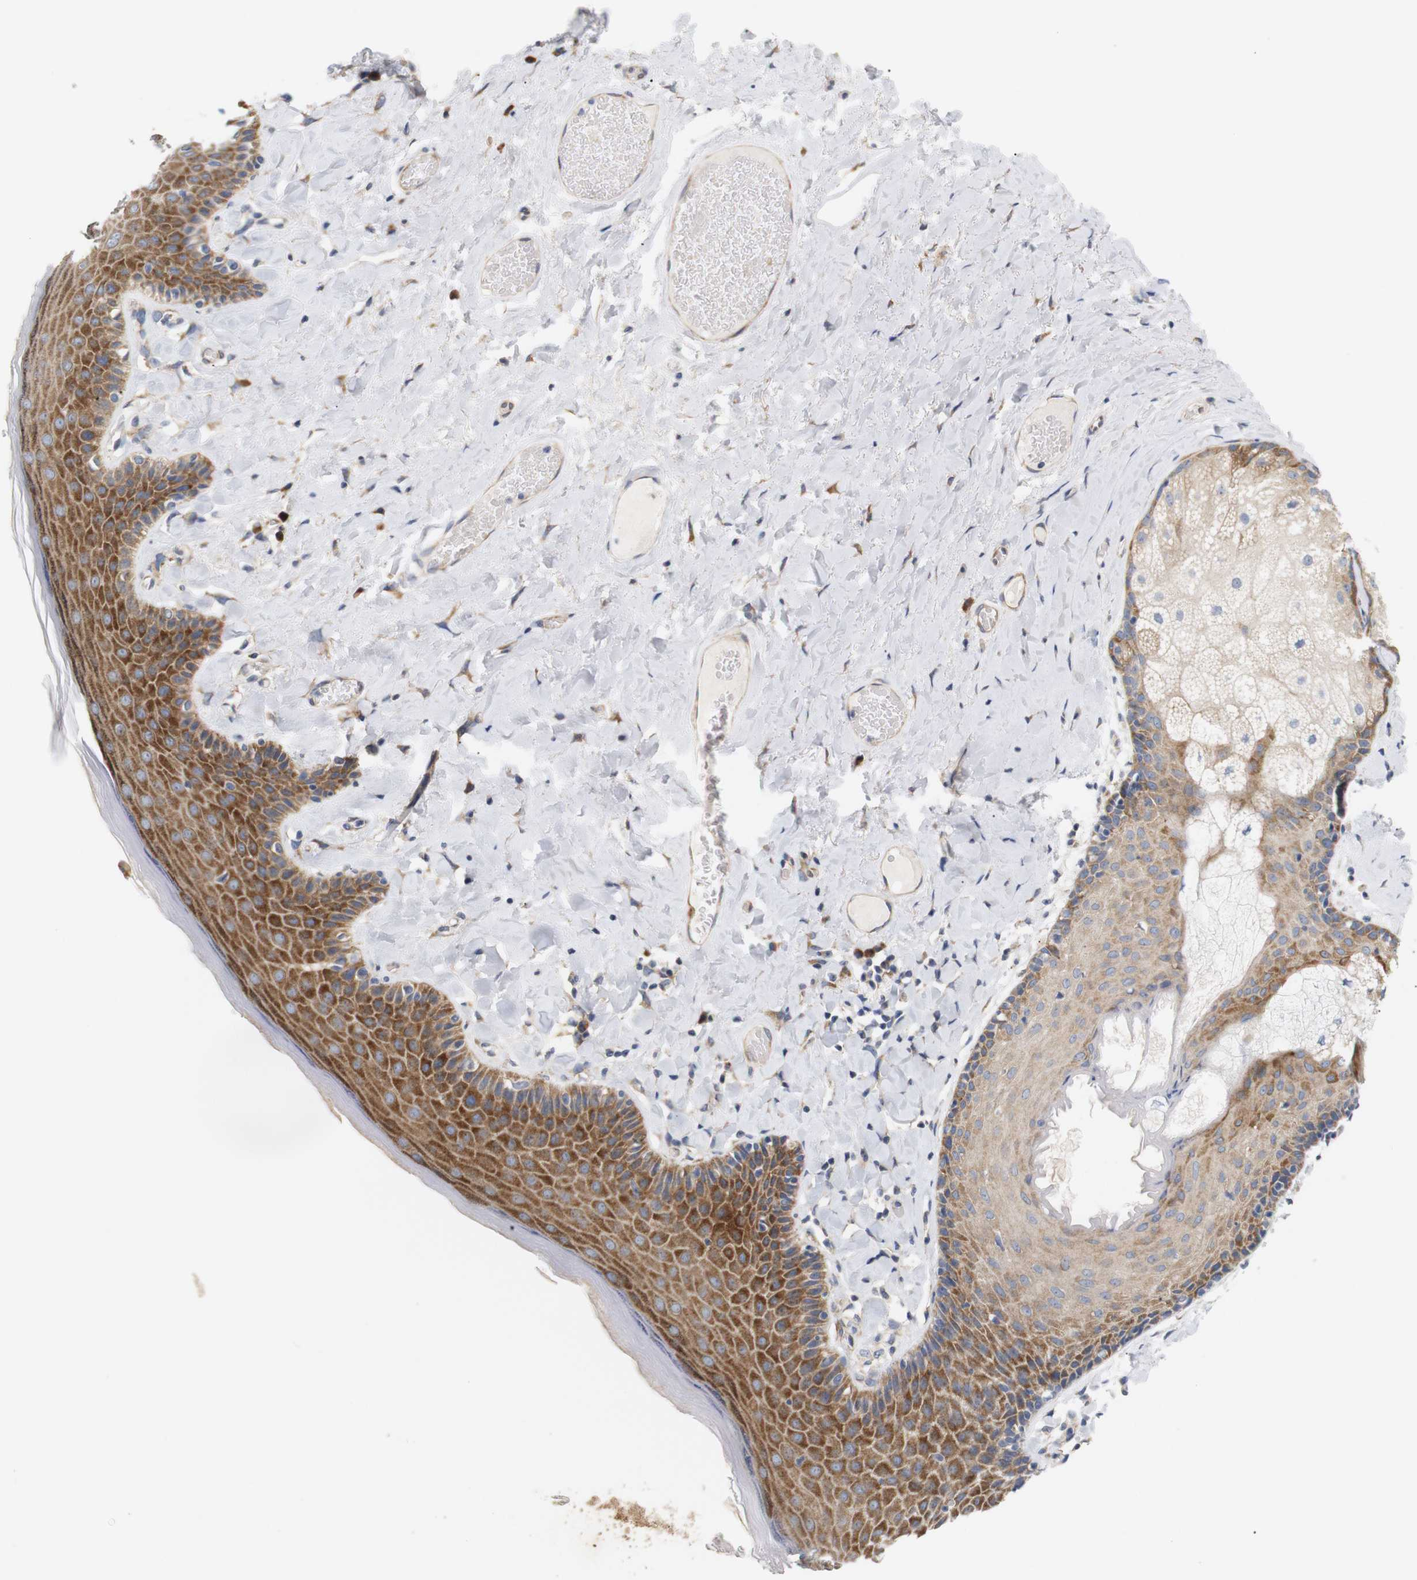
{"staining": {"intensity": "moderate", "quantity": ">75%", "location": "cytoplasmic/membranous"}, "tissue": "skin", "cell_type": "Epidermal cells", "image_type": "normal", "snomed": [{"axis": "morphology", "description": "Normal tissue, NOS"}, {"axis": "topography", "description": "Anal"}], "caption": "An immunohistochemistry micrograph of unremarkable tissue is shown. Protein staining in brown shows moderate cytoplasmic/membranous positivity in skin within epidermal cells.", "gene": "TRIM5", "patient": {"sex": "male", "age": 69}}